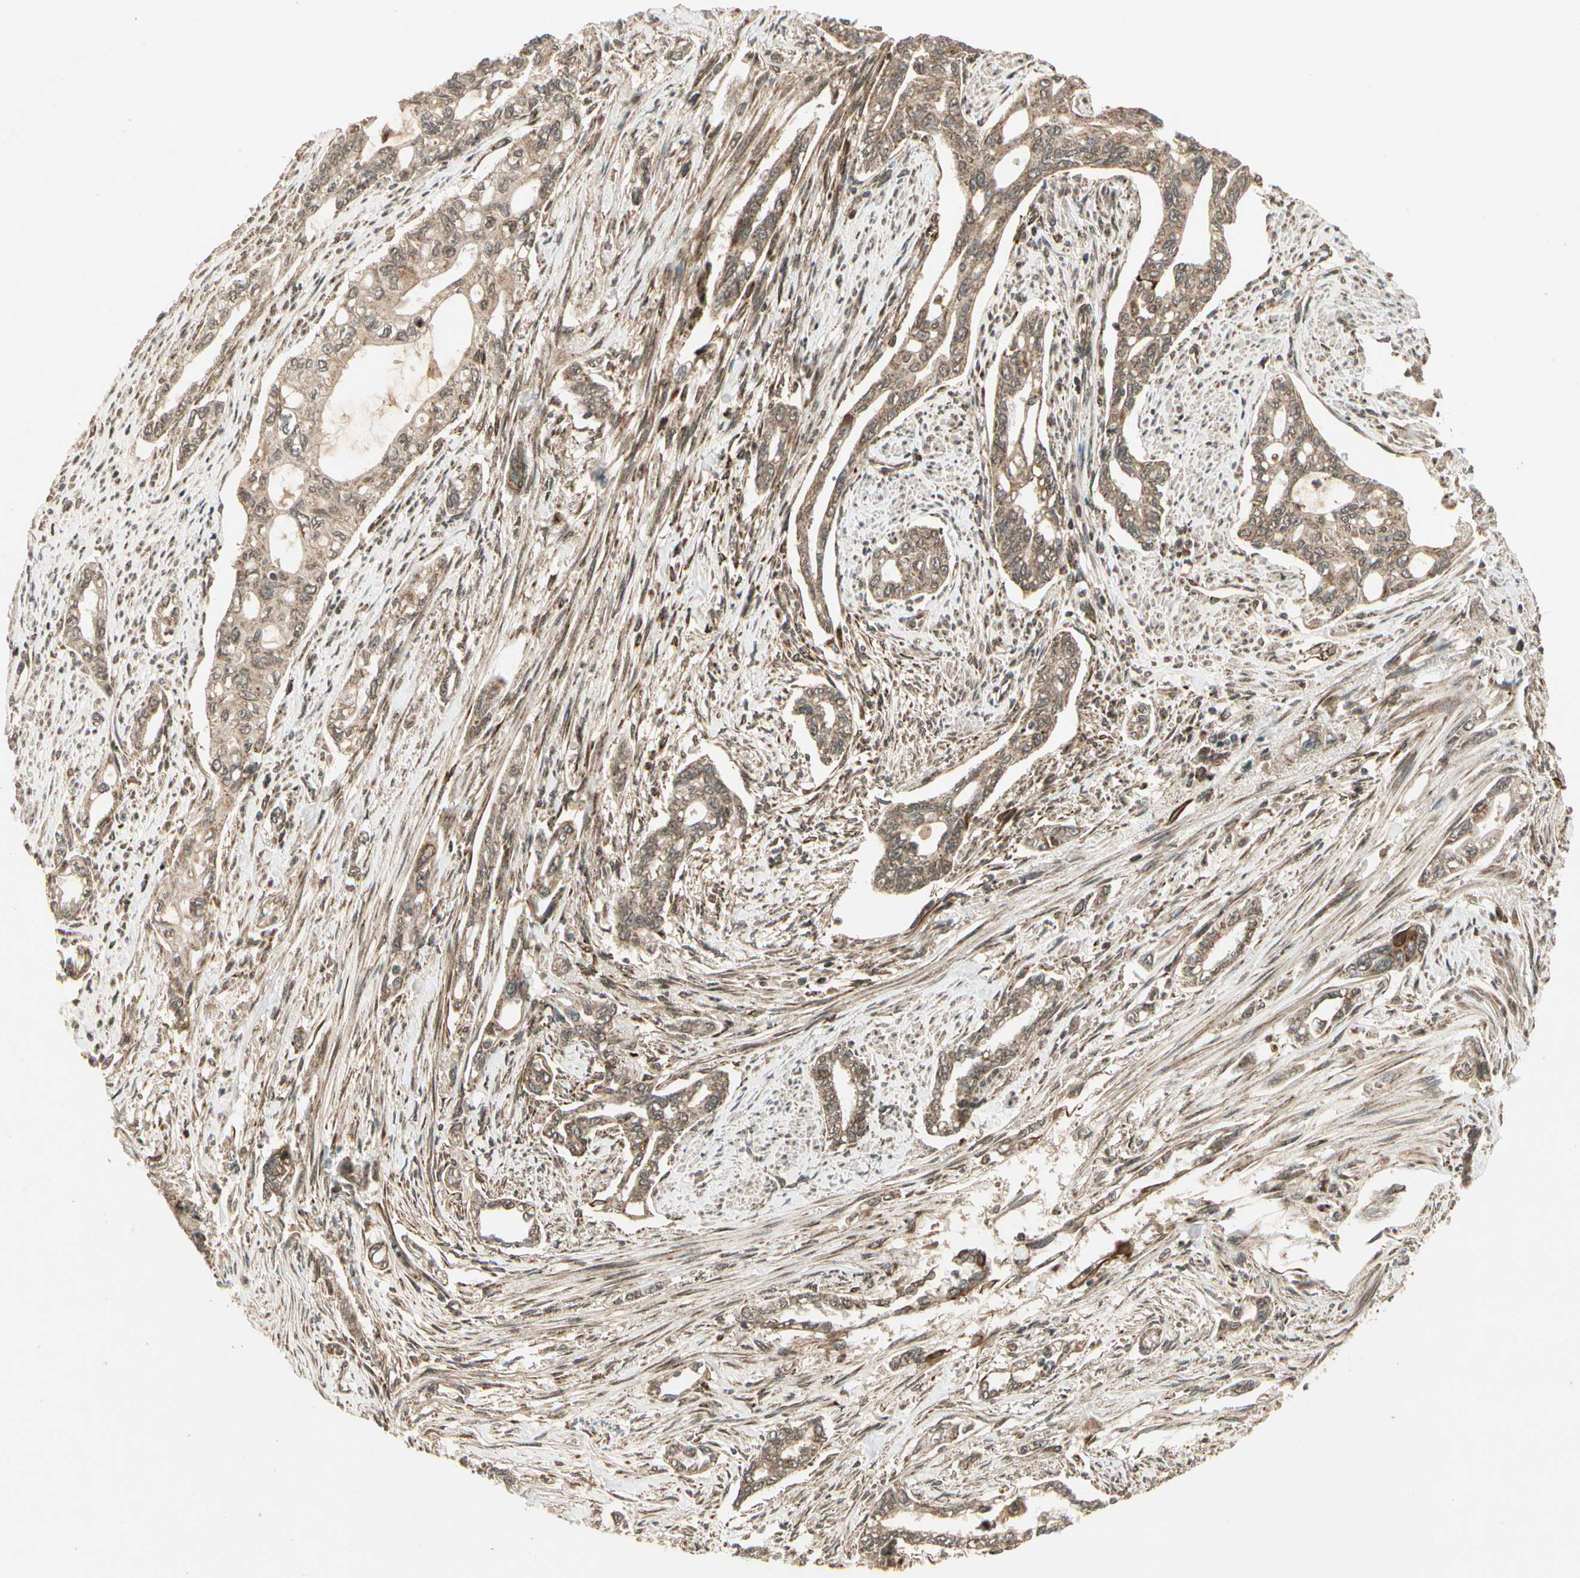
{"staining": {"intensity": "moderate", "quantity": ">75%", "location": "cytoplasmic/membranous"}, "tissue": "pancreatic cancer", "cell_type": "Tumor cells", "image_type": "cancer", "snomed": [{"axis": "morphology", "description": "Normal tissue, NOS"}, {"axis": "topography", "description": "Pancreas"}], "caption": "A brown stain highlights moderate cytoplasmic/membranous expression of a protein in pancreatic cancer tumor cells. The protein is shown in brown color, while the nuclei are stained blue.", "gene": "GLUL", "patient": {"sex": "male", "age": 42}}